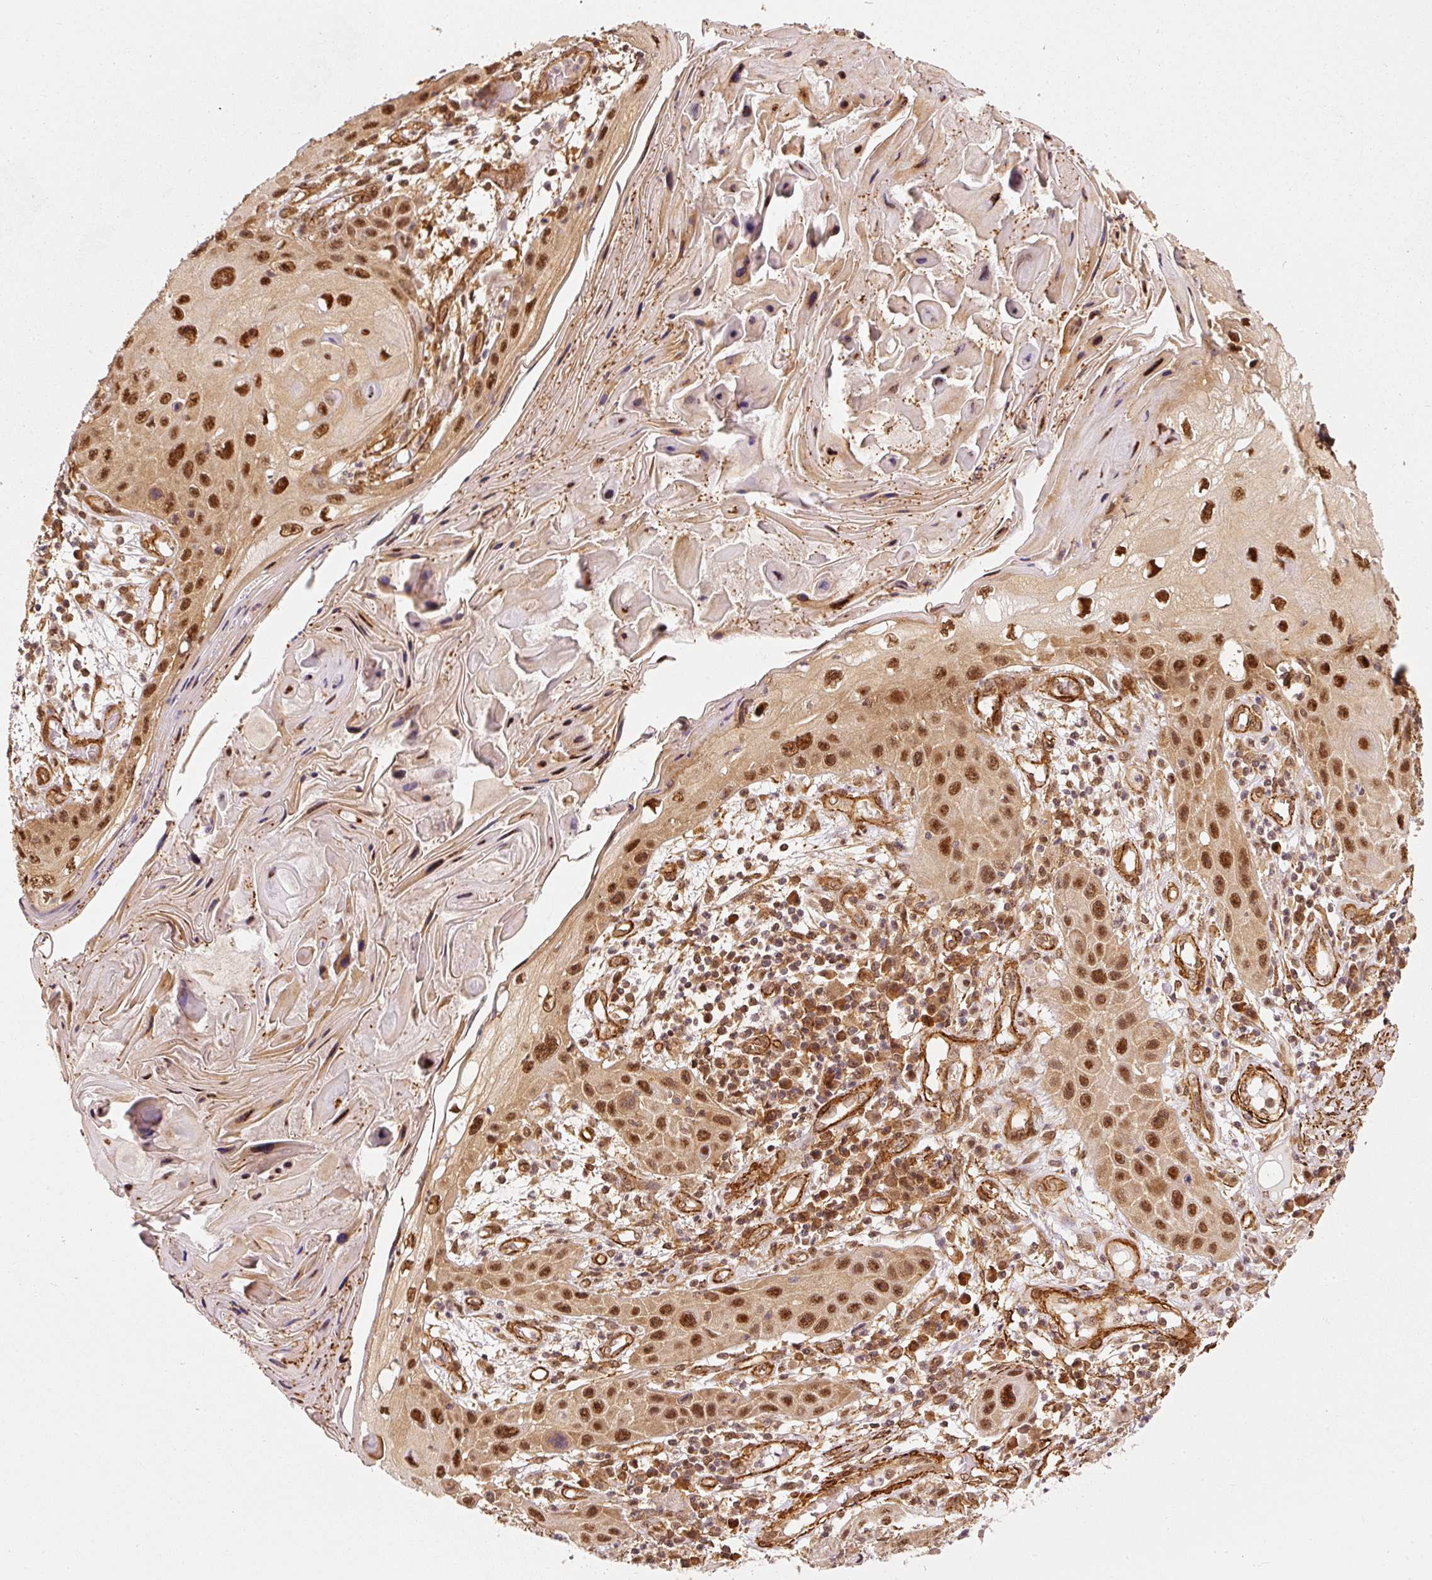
{"staining": {"intensity": "strong", "quantity": ">75%", "location": "nuclear"}, "tissue": "skin cancer", "cell_type": "Tumor cells", "image_type": "cancer", "snomed": [{"axis": "morphology", "description": "Squamous cell carcinoma, NOS"}, {"axis": "topography", "description": "Skin"}, {"axis": "topography", "description": "Vulva"}], "caption": "An immunohistochemistry micrograph of neoplastic tissue is shown. Protein staining in brown labels strong nuclear positivity in squamous cell carcinoma (skin) within tumor cells.", "gene": "PSMD1", "patient": {"sex": "female", "age": 44}}